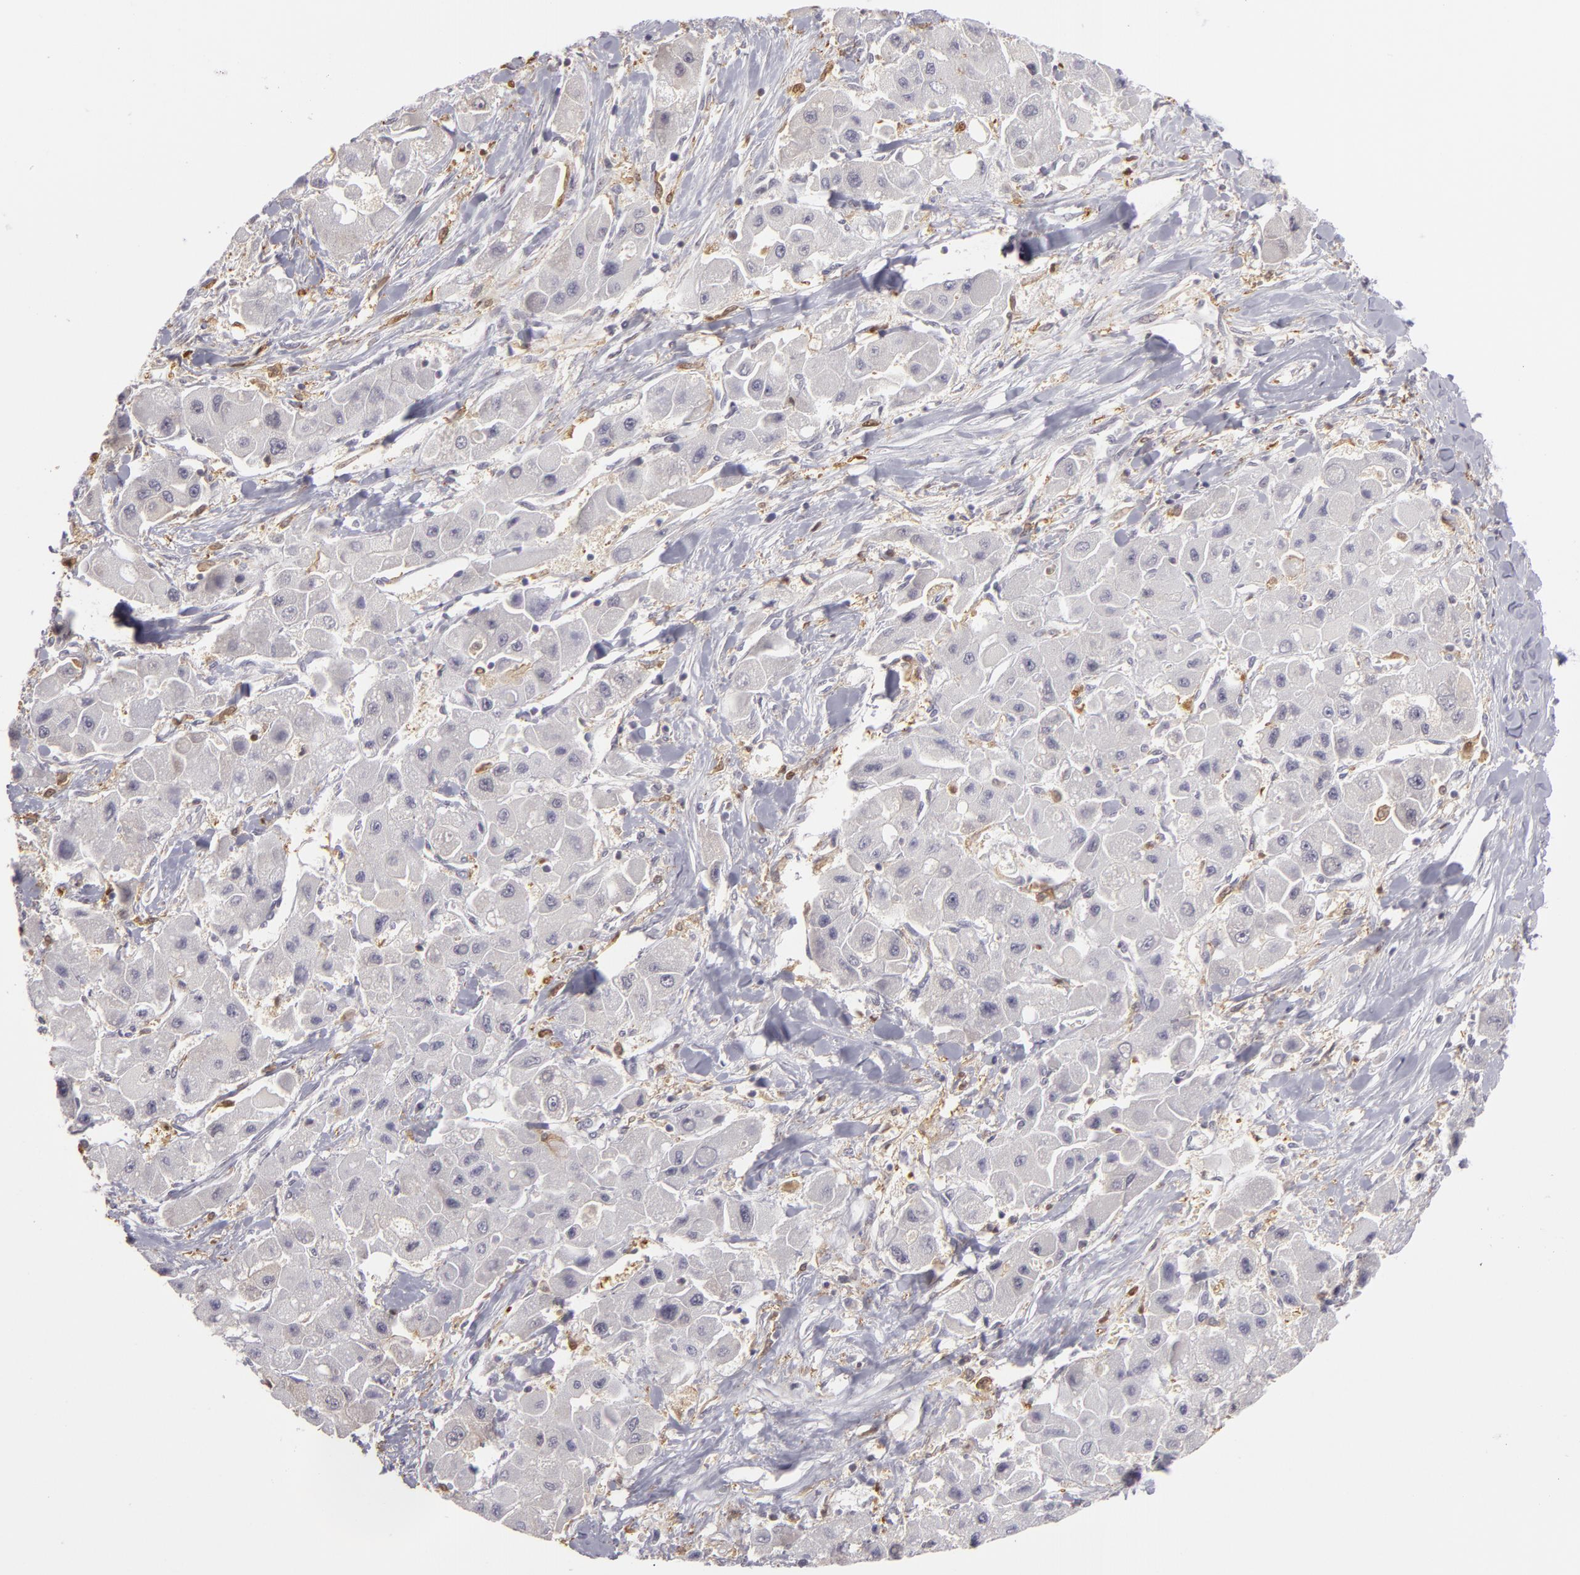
{"staining": {"intensity": "negative", "quantity": "none", "location": "none"}, "tissue": "liver cancer", "cell_type": "Tumor cells", "image_type": "cancer", "snomed": [{"axis": "morphology", "description": "Carcinoma, Hepatocellular, NOS"}, {"axis": "topography", "description": "Liver"}], "caption": "Immunohistochemistry (IHC) of human liver hepatocellular carcinoma exhibits no staining in tumor cells.", "gene": "GNPDA1", "patient": {"sex": "male", "age": 24}}